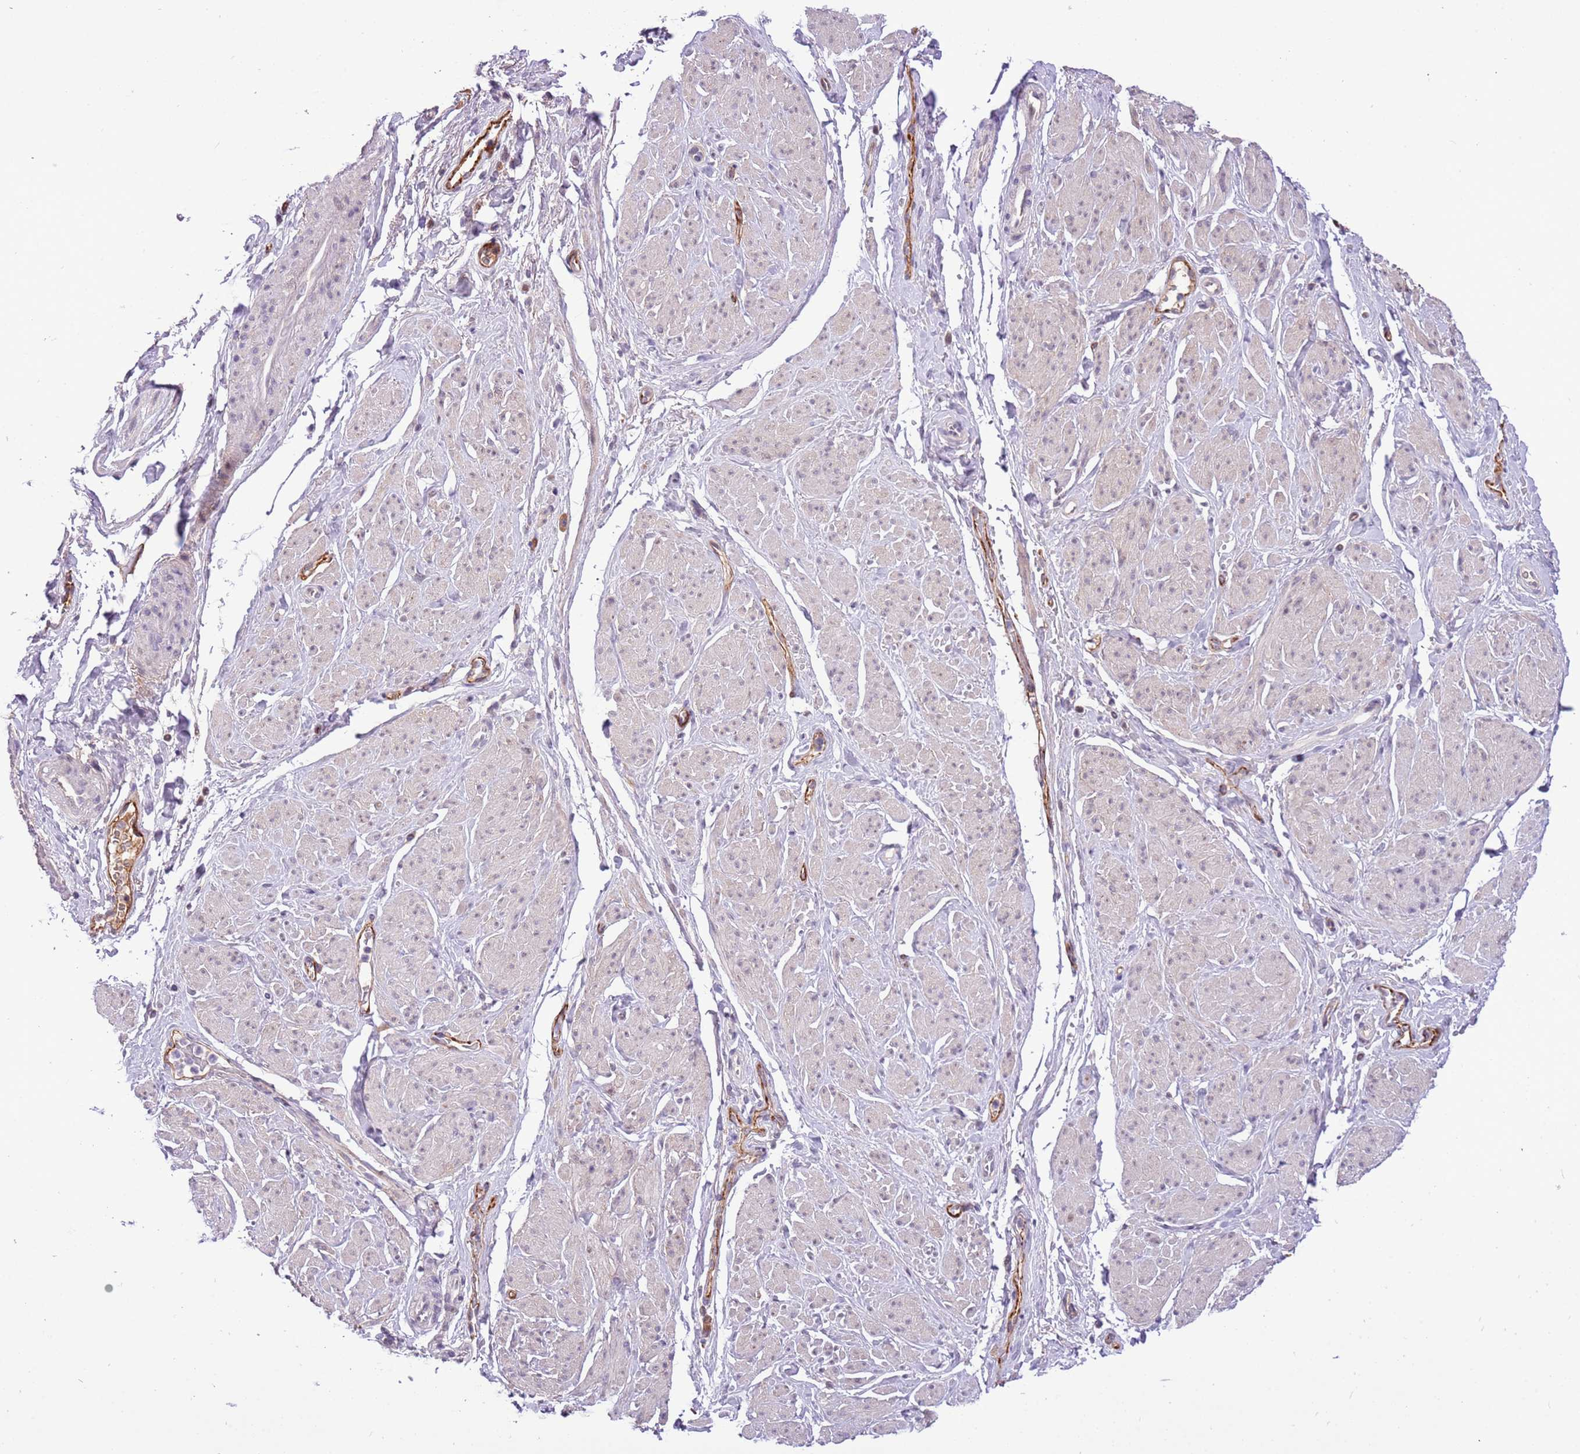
{"staining": {"intensity": "weak", "quantity": "<25%", "location": "nuclear"}, "tissue": "smooth muscle", "cell_type": "Smooth muscle cells", "image_type": "normal", "snomed": [{"axis": "morphology", "description": "Normal tissue, NOS"}, {"axis": "topography", "description": "Smooth muscle"}, {"axis": "topography", "description": "Peripheral nerve tissue"}], "caption": "Immunohistochemical staining of normal smooth muscle demonstrates no significant positivity in smooth muscle cells.", "gene": "MAGEF1", "patient": {"sex": "male", "age": 69}}